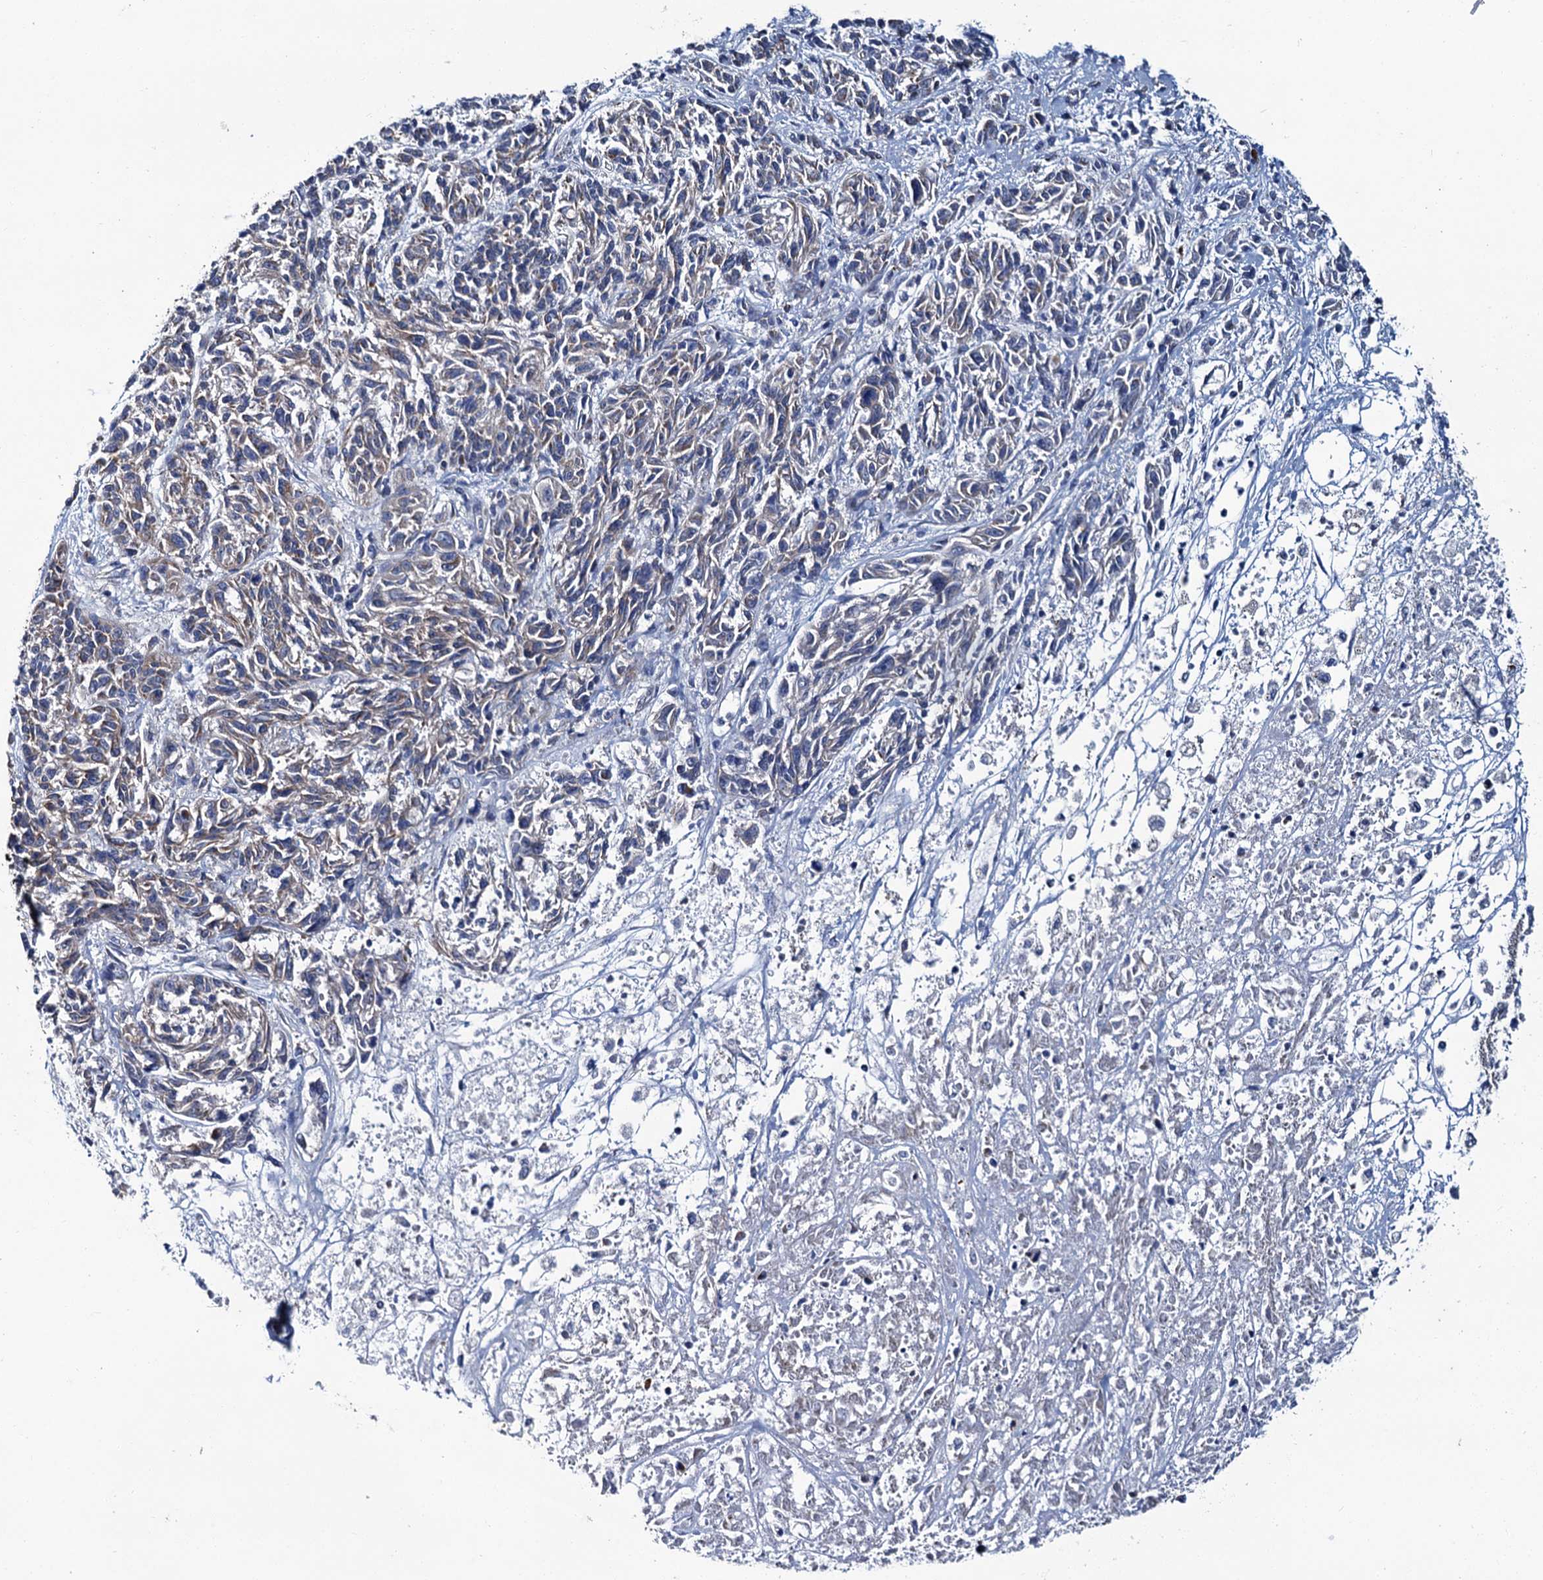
{"staining": {"intensity": "weak", "quantity": "25%-75%", "location": "cytoplasmic/membranous"}, "tissue": "melanoma", "cell_type": "Tumor cells", "image_type": "cancer", "snomed": [{"axis": "morphology", "description": "Malignant melanoma, NOS"}, {"axis": "topography", "description": "Skin"}], "caption": "Immunohistochemical staining of human malignant melanoma exhibits low levels of weak cytoplasmic/membranous staining in about 25%-75% of tumor cells.", "gene": "CEP295", "patient": {"sex": "male", "age": 53}}